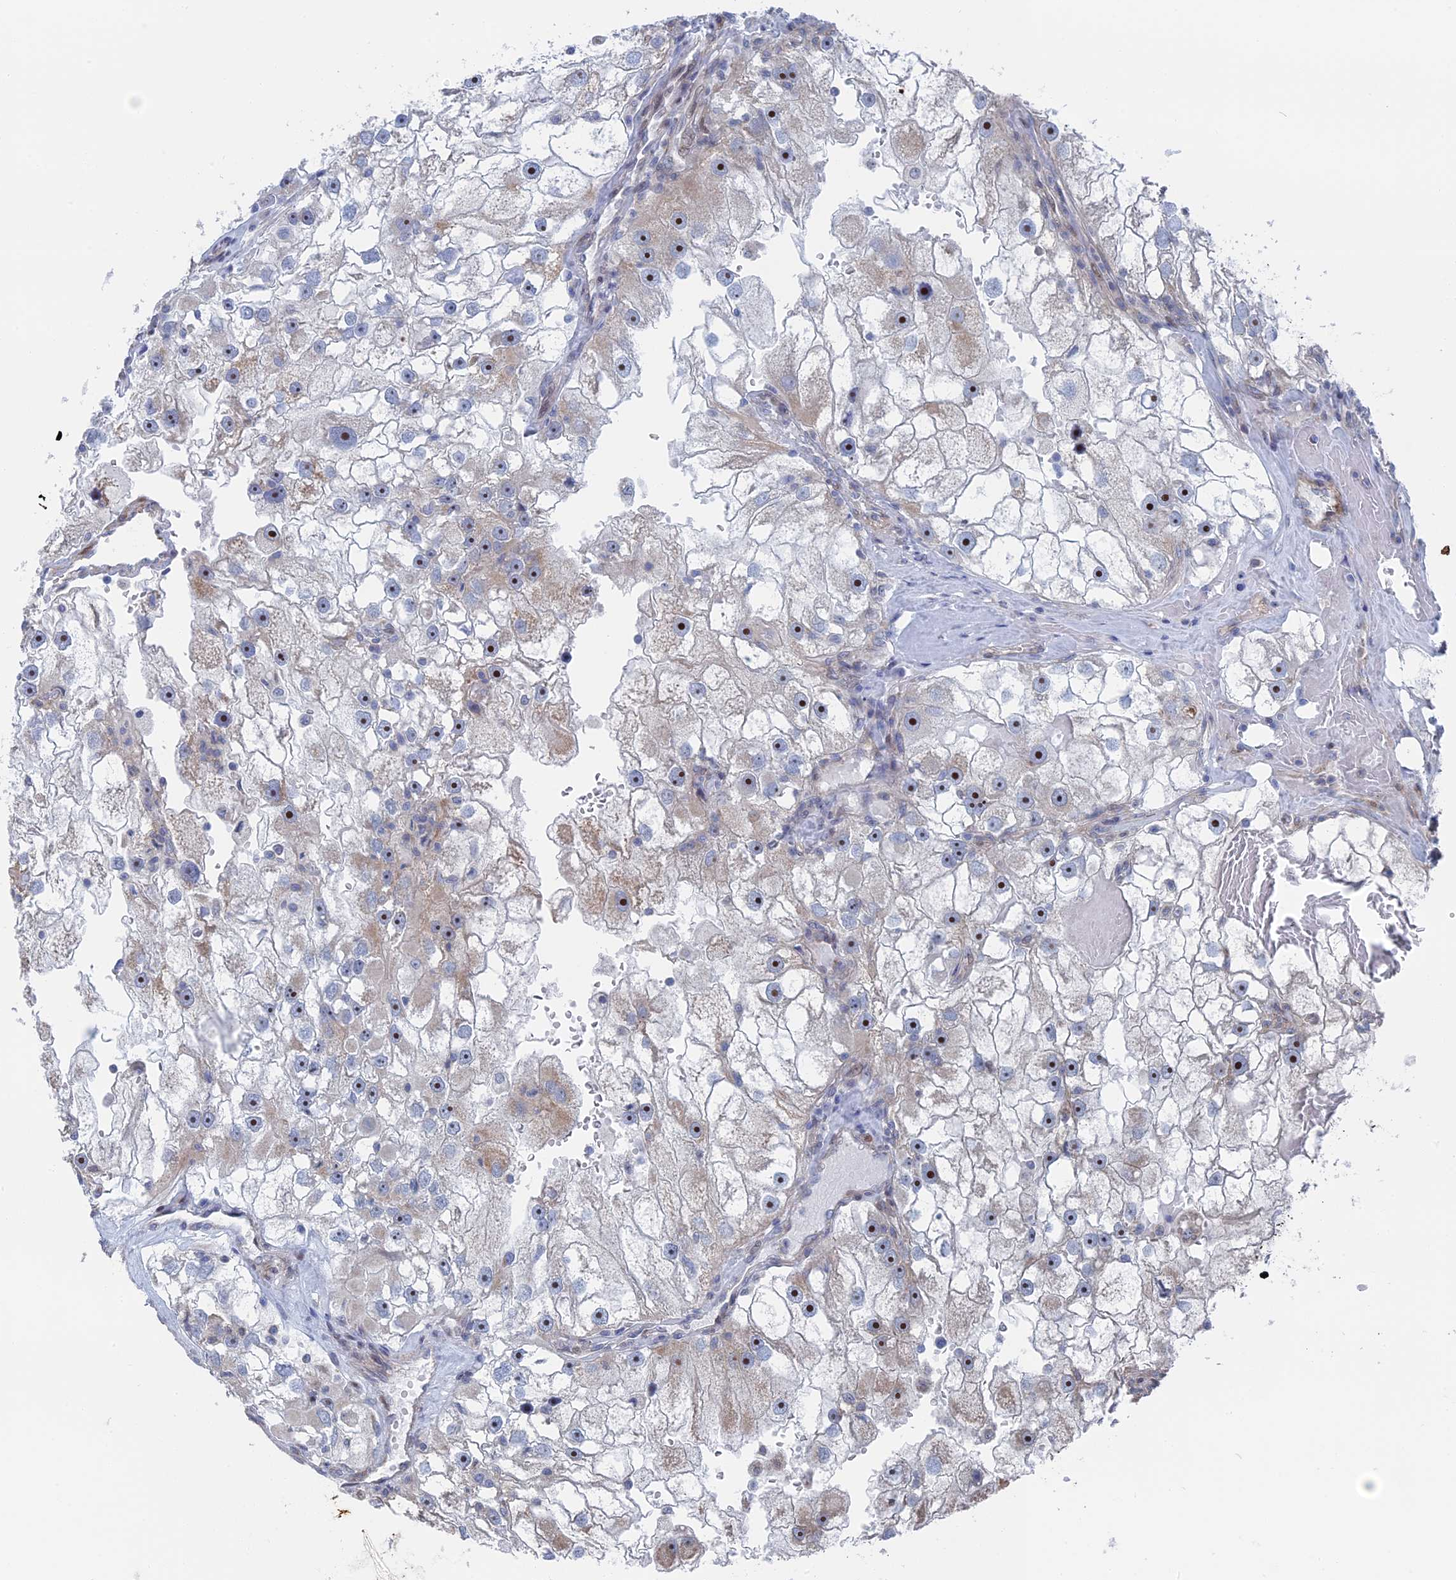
{"staining": {"intensity": "moderate", "quantity": "25%-75%", "location": "nuclear"}, "tissue": "renal cancer", "cell_type": "Tumor cells", "image_type": "cancer", "snomed": [{"axis": "morphology", "description": "Adenocarcinoma, NOS"}, {"axis": "topography", "description": "Kidney"}], "caption": "Adenocarcinoma (renal) was stained to show a protein in brown. There is medium levels of moderate nuclear positivity in about 25%-75% of tumor cells.", "gene": "IL7", "patient": {"sex": "male", "age": 63}}